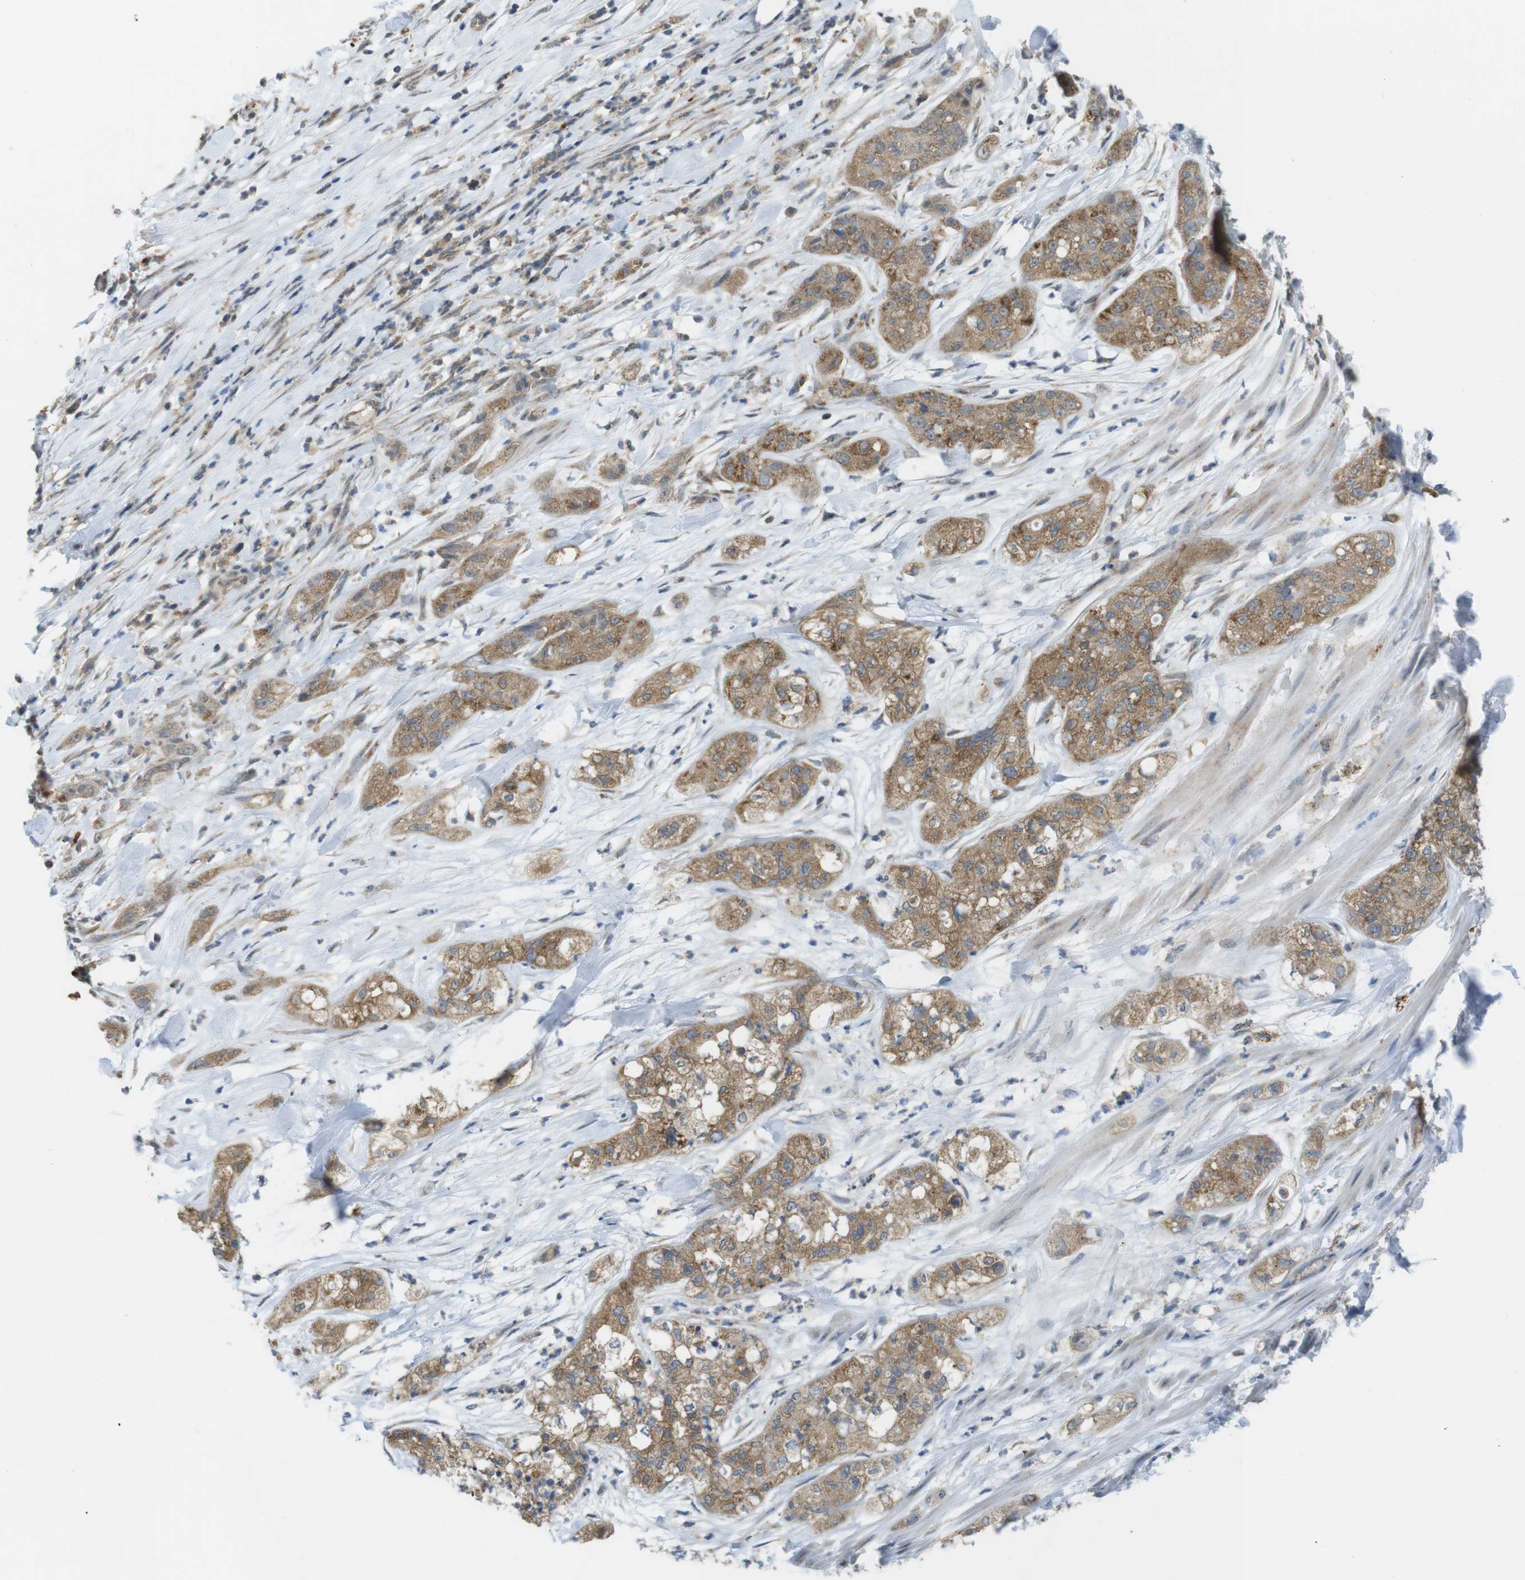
{"staining": {"intensity": "moderate", "quantity": ">75%", "location": "cytoplasmic/membranous"}, "tissue": "pancreatic cancer", "cell_type": "Tumor cells", "image_type": "cancer", "snomed": [{"axis": "morphology", "description": "Adenocarcinoma, NOS"}, {"axis": "topography", "description": "Pancreas"}], "caption": "Immunohistochemical staining of pancreatic cancer reveals medium levels of moderate cytoplasmic/membranous protein positivity in approximately >75% of tumor cells.", "gene": "BRI3BP", "patient": {"sex": "female", "age": 78}}